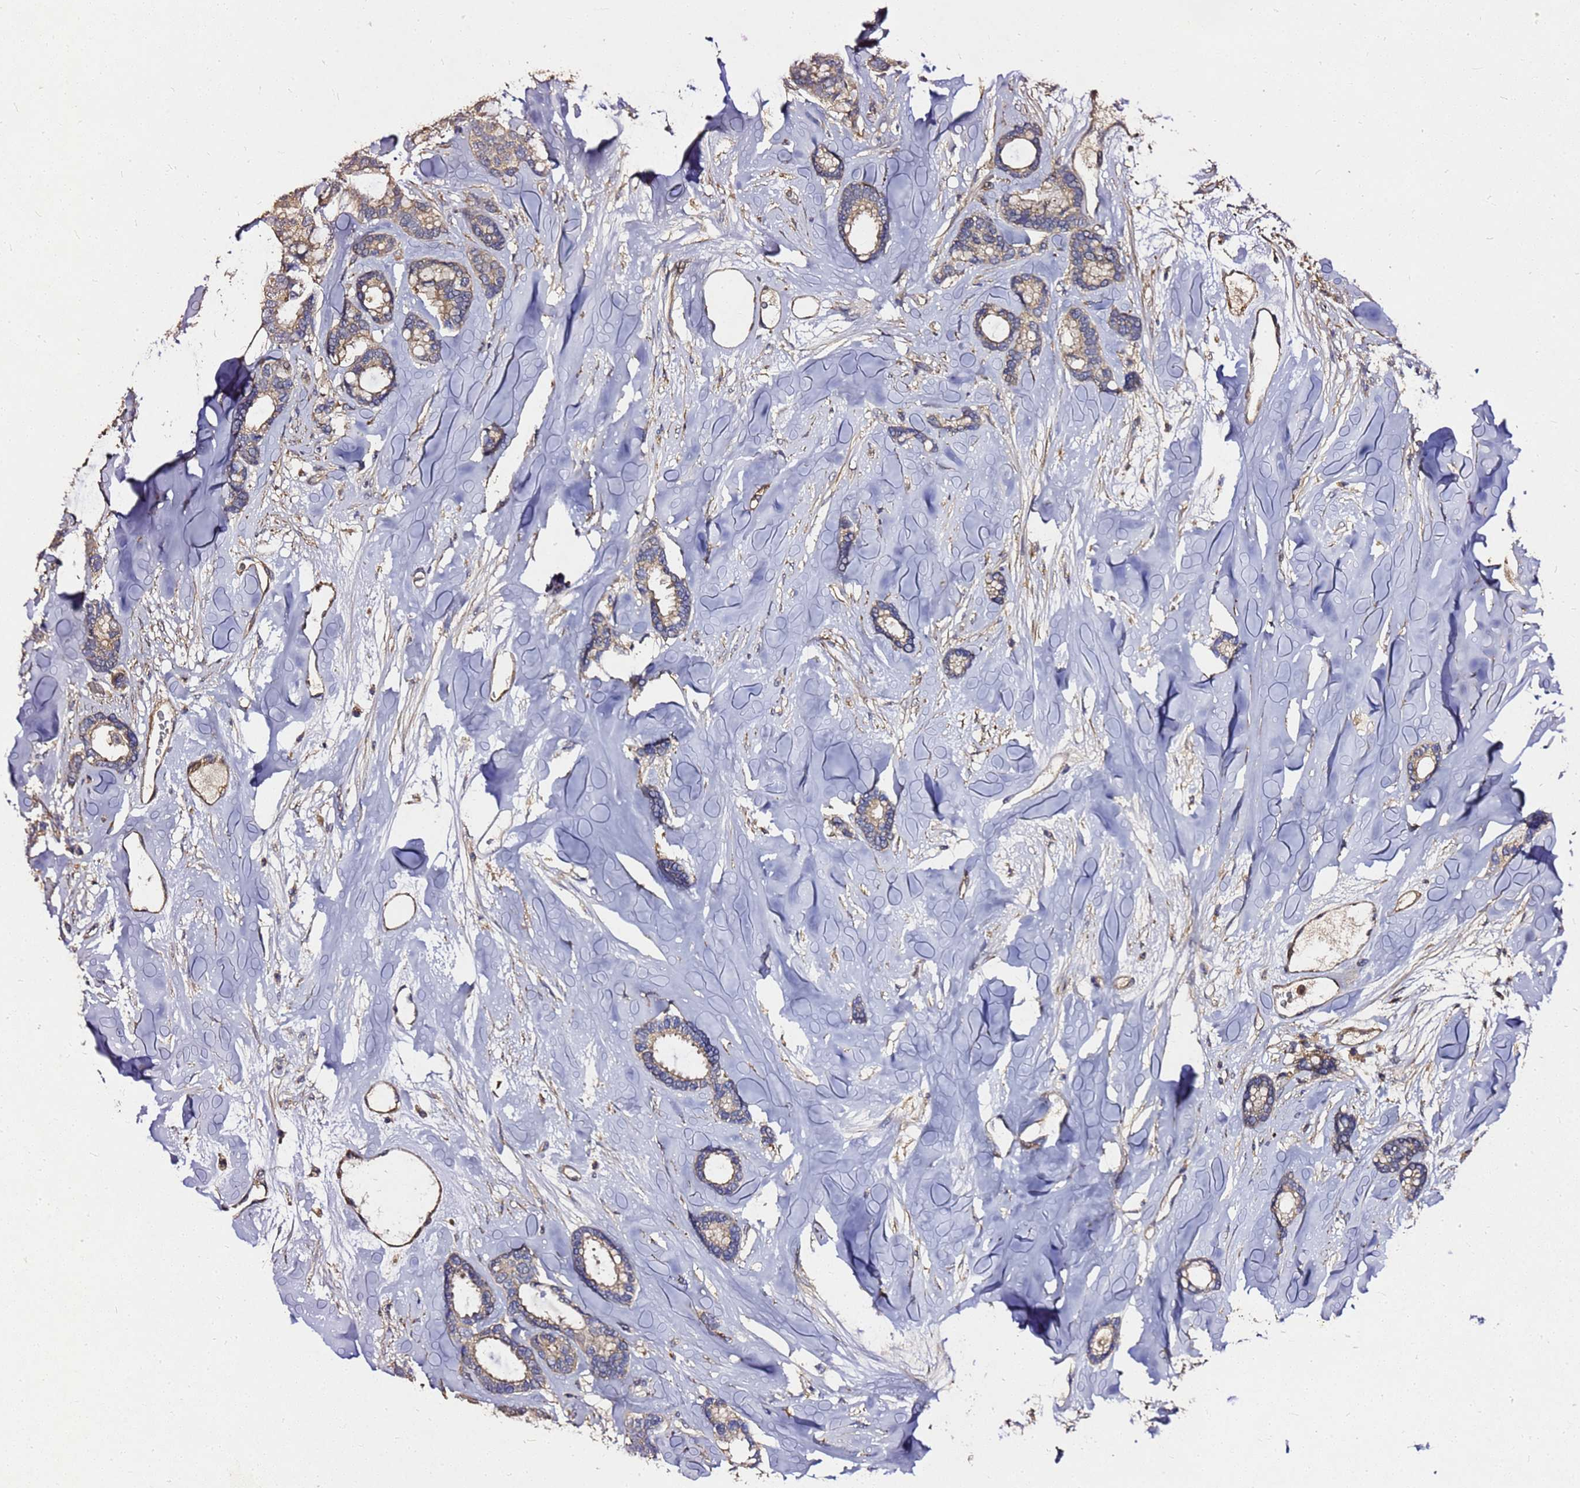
{"staining": {"intensity": "weak", "quantity": "<25%", "location": "cytoplasmic/membranous"}, "tissue": "breast cancer", "cell_type": "Tumor cells", "image_type": "cancer", "snomed": [{"axis": "morphology", "description": "Duct carcinoma"}, {"axis": "topography", "description": "Breast"}], "caption": "Immunohistochemistry (IHC) photomicrograph of neoplastic tissue: breast cancer stained with DAB demonstrates no significant protein positivity in tumor cells. (DAB IHC visualized using brightfield microscopy, high magnification).", "gene": "RSPRY1", "patient": {"sex": "female", "age": 87}}